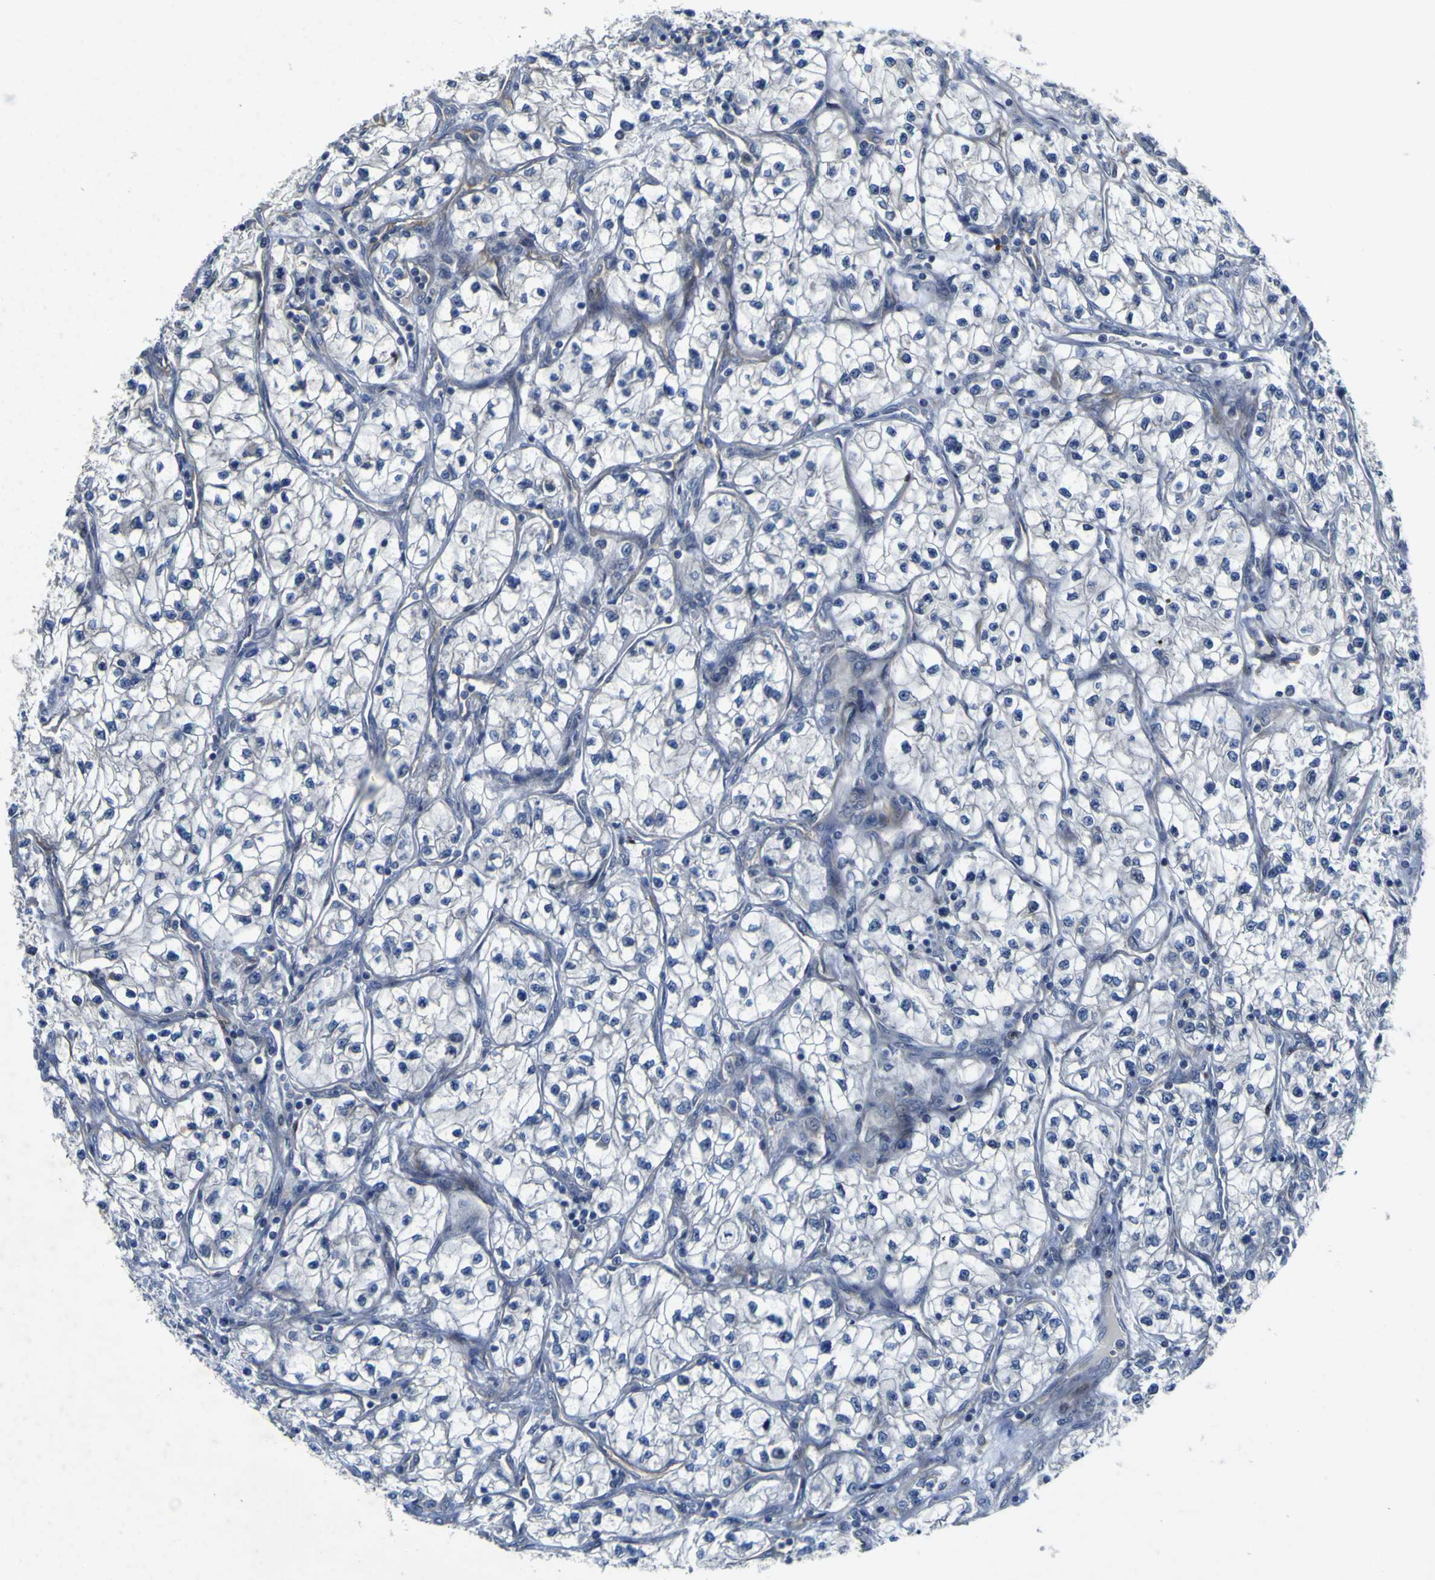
{"staining": {"intensity": "negative", "quantity": "none", "location": "none"}, "tissue": "renal cancer", "cell_type": "Tumor cells", "image_type": "cancer", "snomed": [{"axis": "morphology", "description": "Adenocarcinoma, NOS"}, {"axis": "topography", "description": "Kidney"}], "caption": "An image of human renal cancer (adenocarcinoma) is negative for staining in tumor cells. (Stains: DAB (3,3'-diaminobenzidine) IHC with hematoxylin counter stain, Microscopy: brightfield microscopy at high magnification).", "gene": "NAV1", "patient": {"sex": "female", "age": 57}}